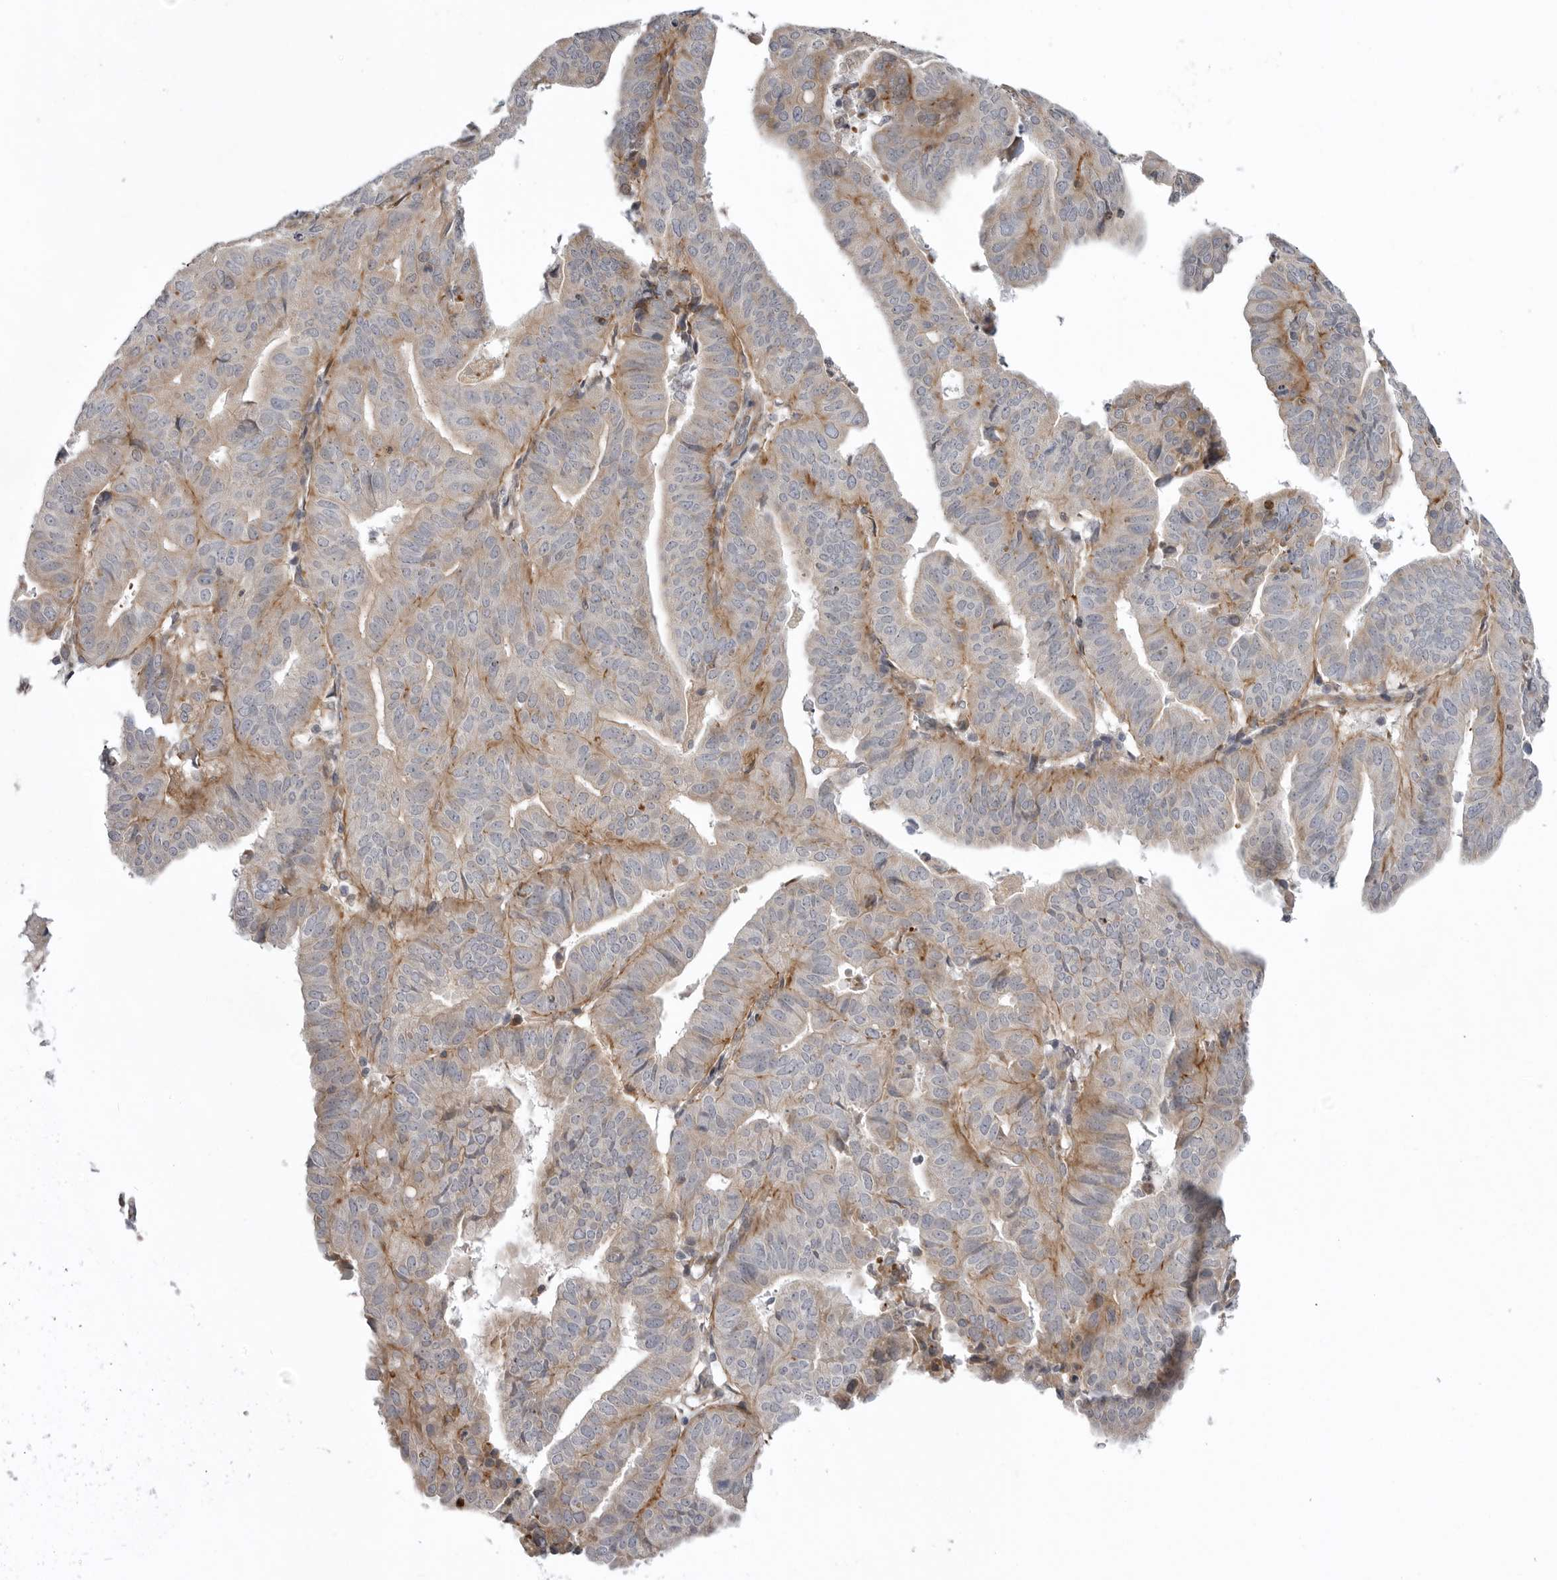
{"staining": {"intensity": "moderate", "quantity": "25%-75%", "location": "cytoplasmic/membranous"}, "tissue": "endometrial cancer", "cell_type": "Tumor cells", "image_type": "cancer", "snomed": [{"axis": "morphology", "description": "Adenocarcinoma, NOS"}, {"axis": "topography", "description": "Uterus"}], "caption": "An image of endometrial cancer (adenocarcinoma) stained for a protein reveals moderate cytoplasmic/membranous brown staining in tumor cells.", "gene": "SCP2", "patient": {"sex": "female", "age": 77}}